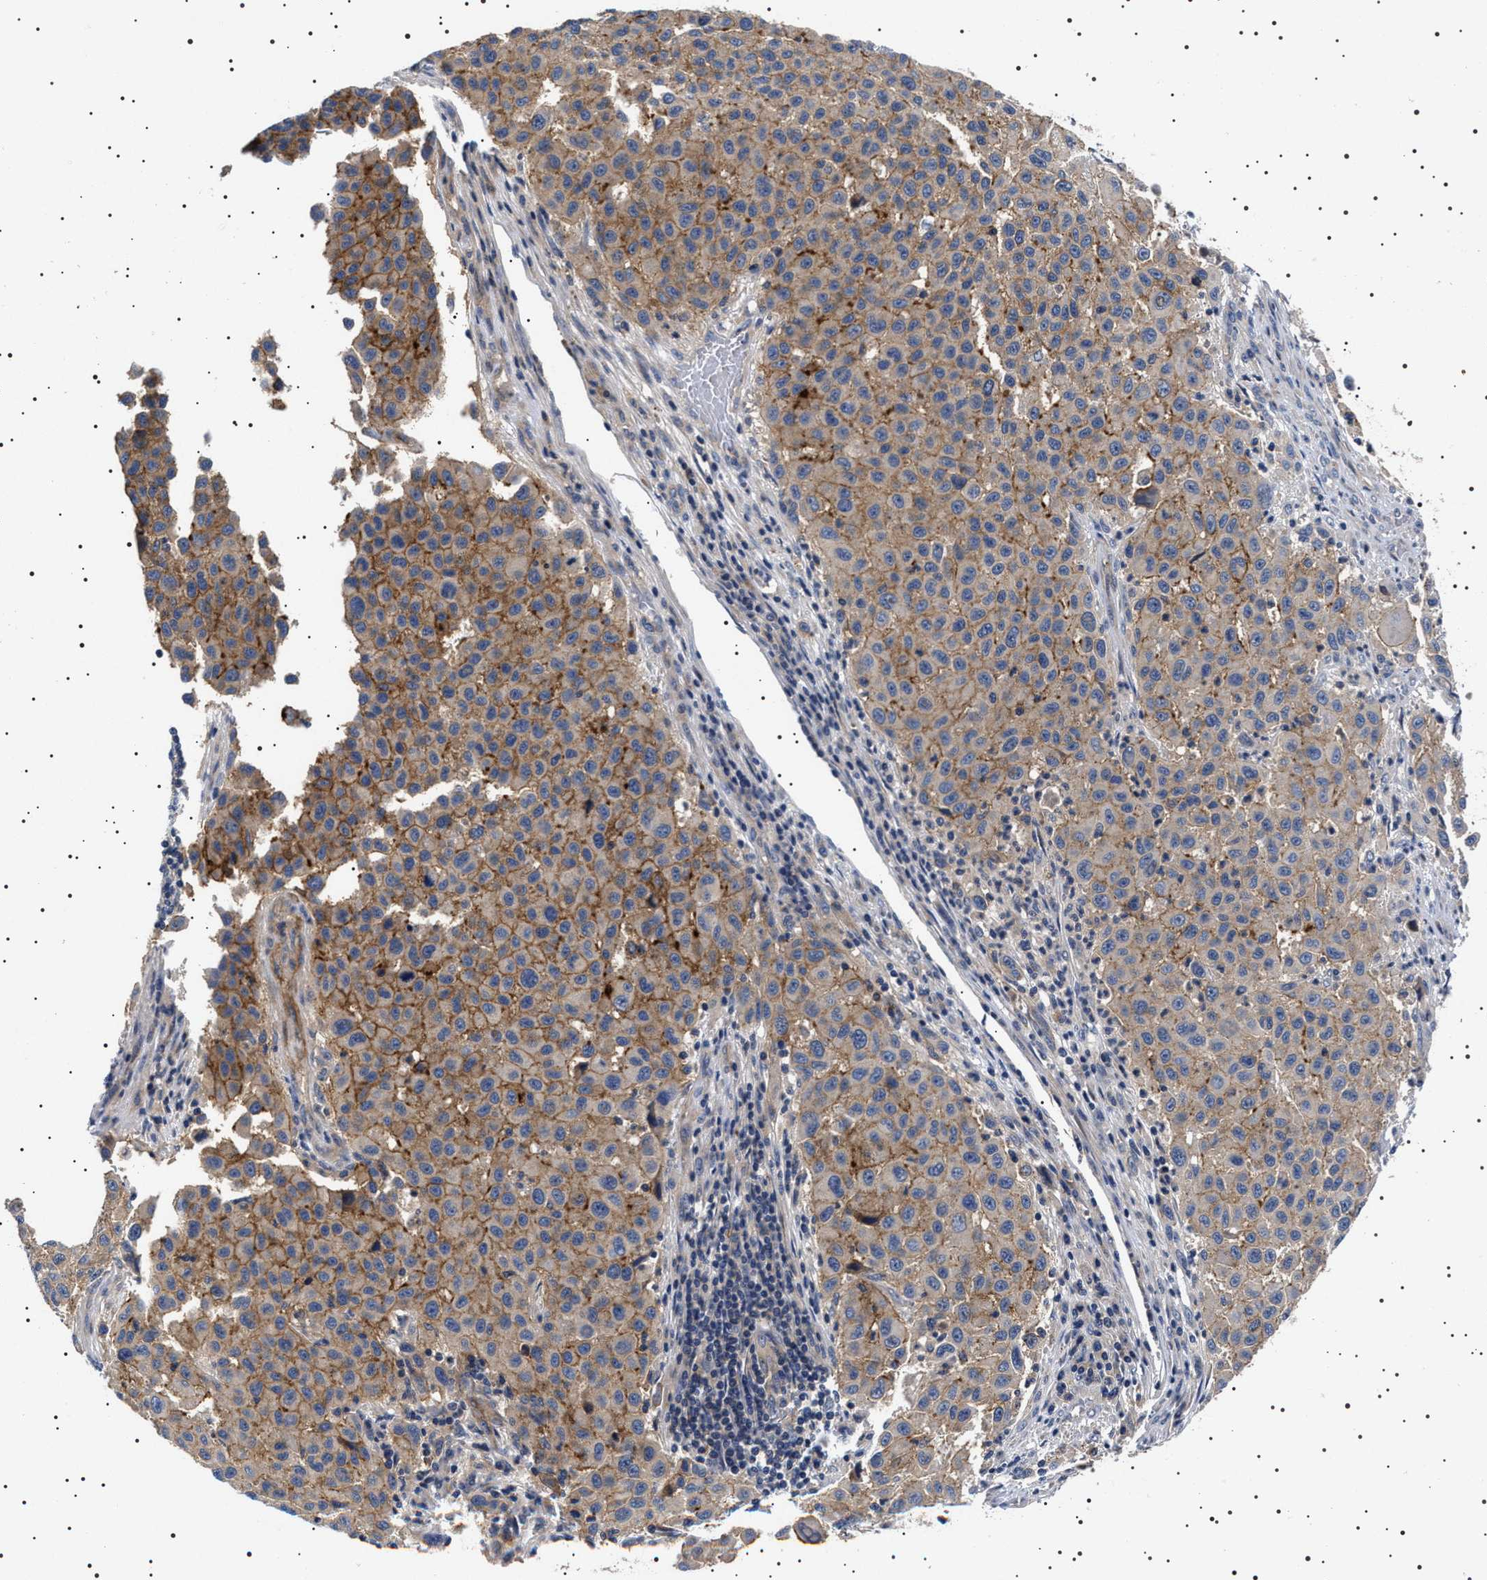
{"staining": {"intensity": "moderate", "quantity": ">75%", "location": "cytoplasmic/membranous"}, "tissue": "melanoma", "cell_type": "Tumor cells", "image_type": "cancer", "snomed": [{"axis": "morphology", "description": "Malignant melanoma, Metastatic site"}, {"axis": "topography", "description": "Lymph node"}], "caption": "Human melanoma stained for a protein (brown) exhibits moderate cytoplasmic/membranous positive expression in approximately >75% of tumor cells.", "gene": "SLC4A7", "patient": {"sex": "male", "age": 61}}